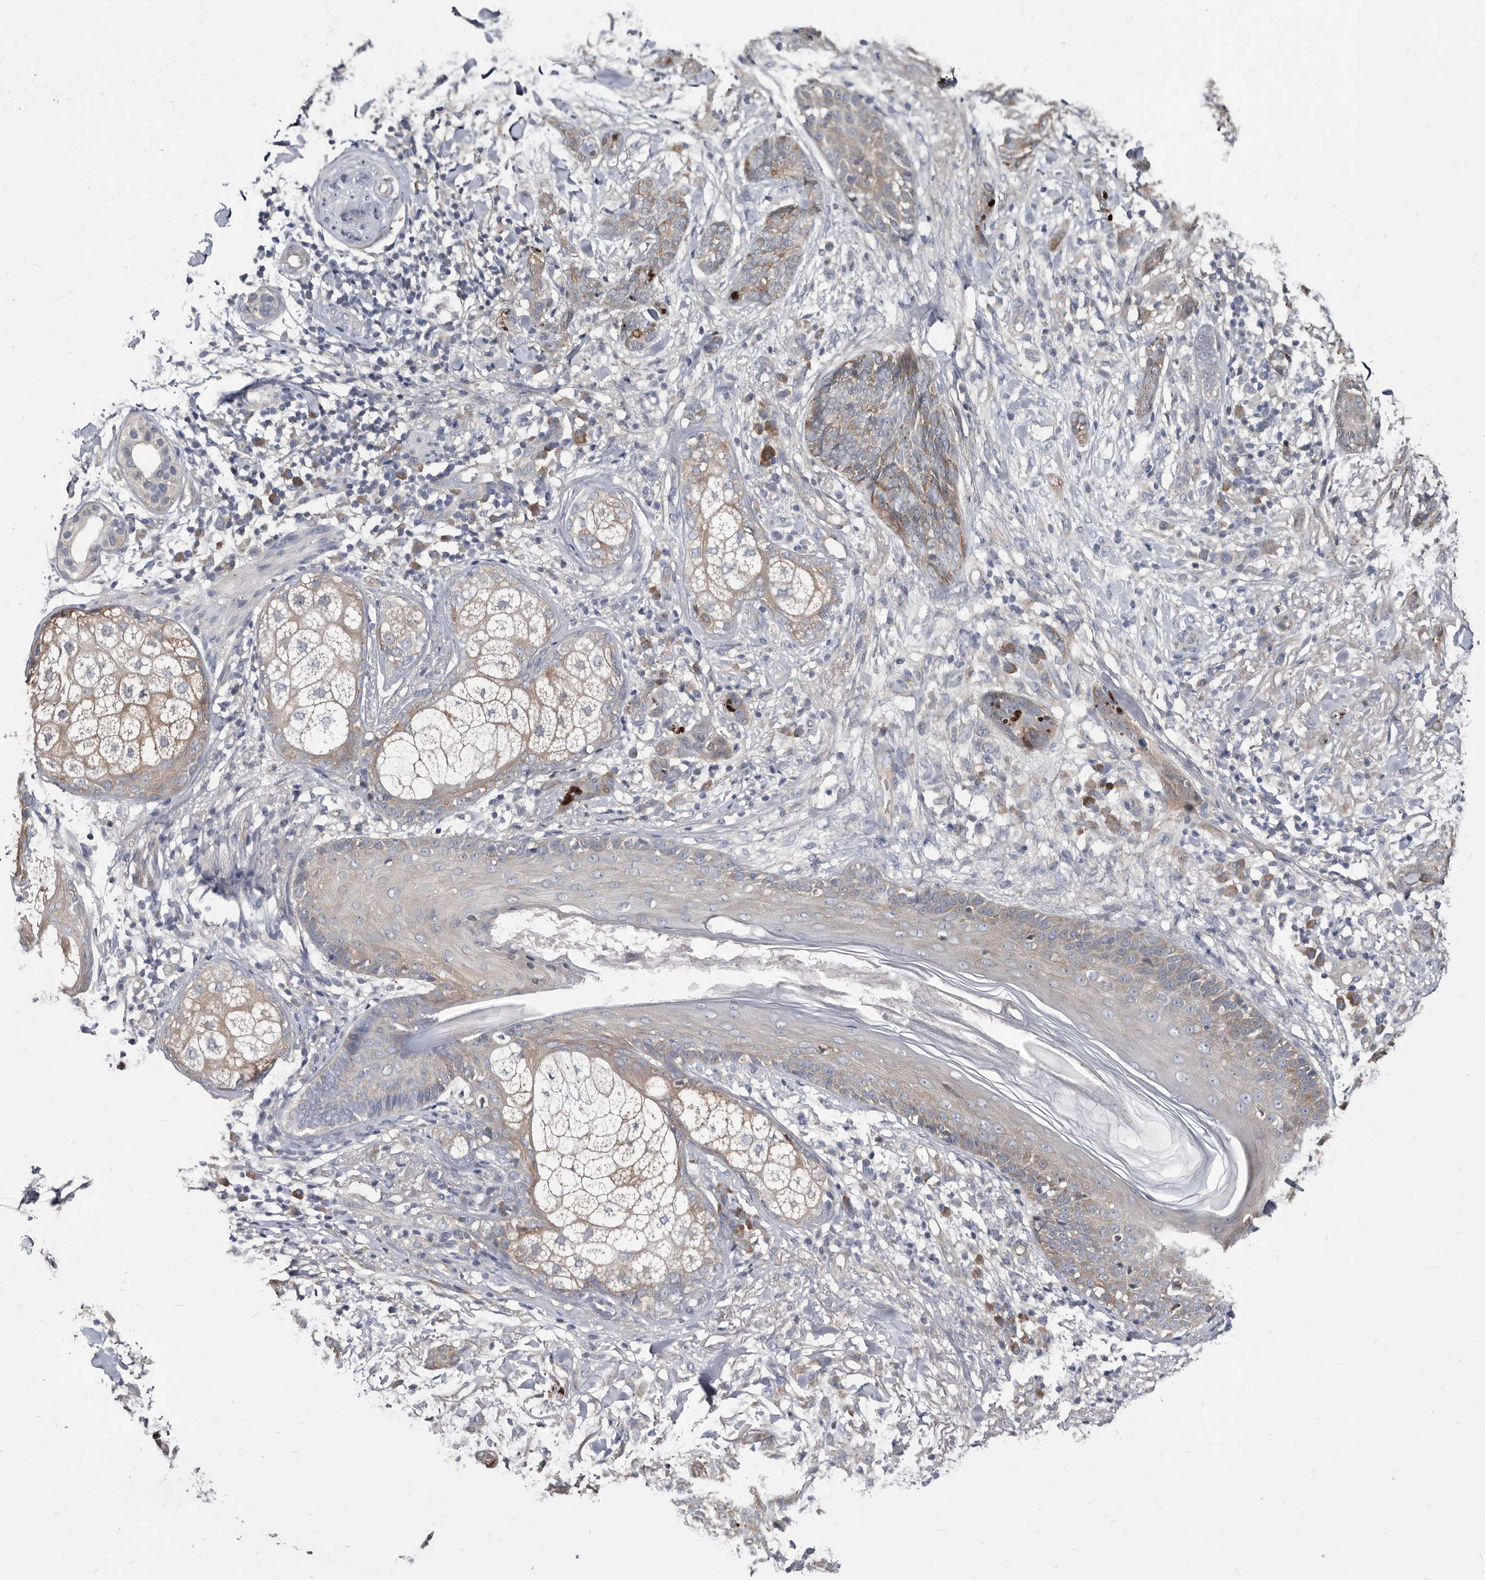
{"staining": {"intensity": "moderate", "quantity": "<25%", "location": "cytoplasmic/membranous"}, "tissue": "skin cancer", "cell_type": "Tumor cells", "image_type": "cancer", "snomed": [{"axis": "morphology", "description": "Basal cell carcinoma"}, {"axis": "topography", "description": "Skin"}], "caption": "Immunohistochemistry of skin cancer shows low levels of moderate cytoplasmic/membranous positivity in about <25% of tumor cells.", "gene": "ABCF2", "patient": {"sex": "male", "age": 85}}